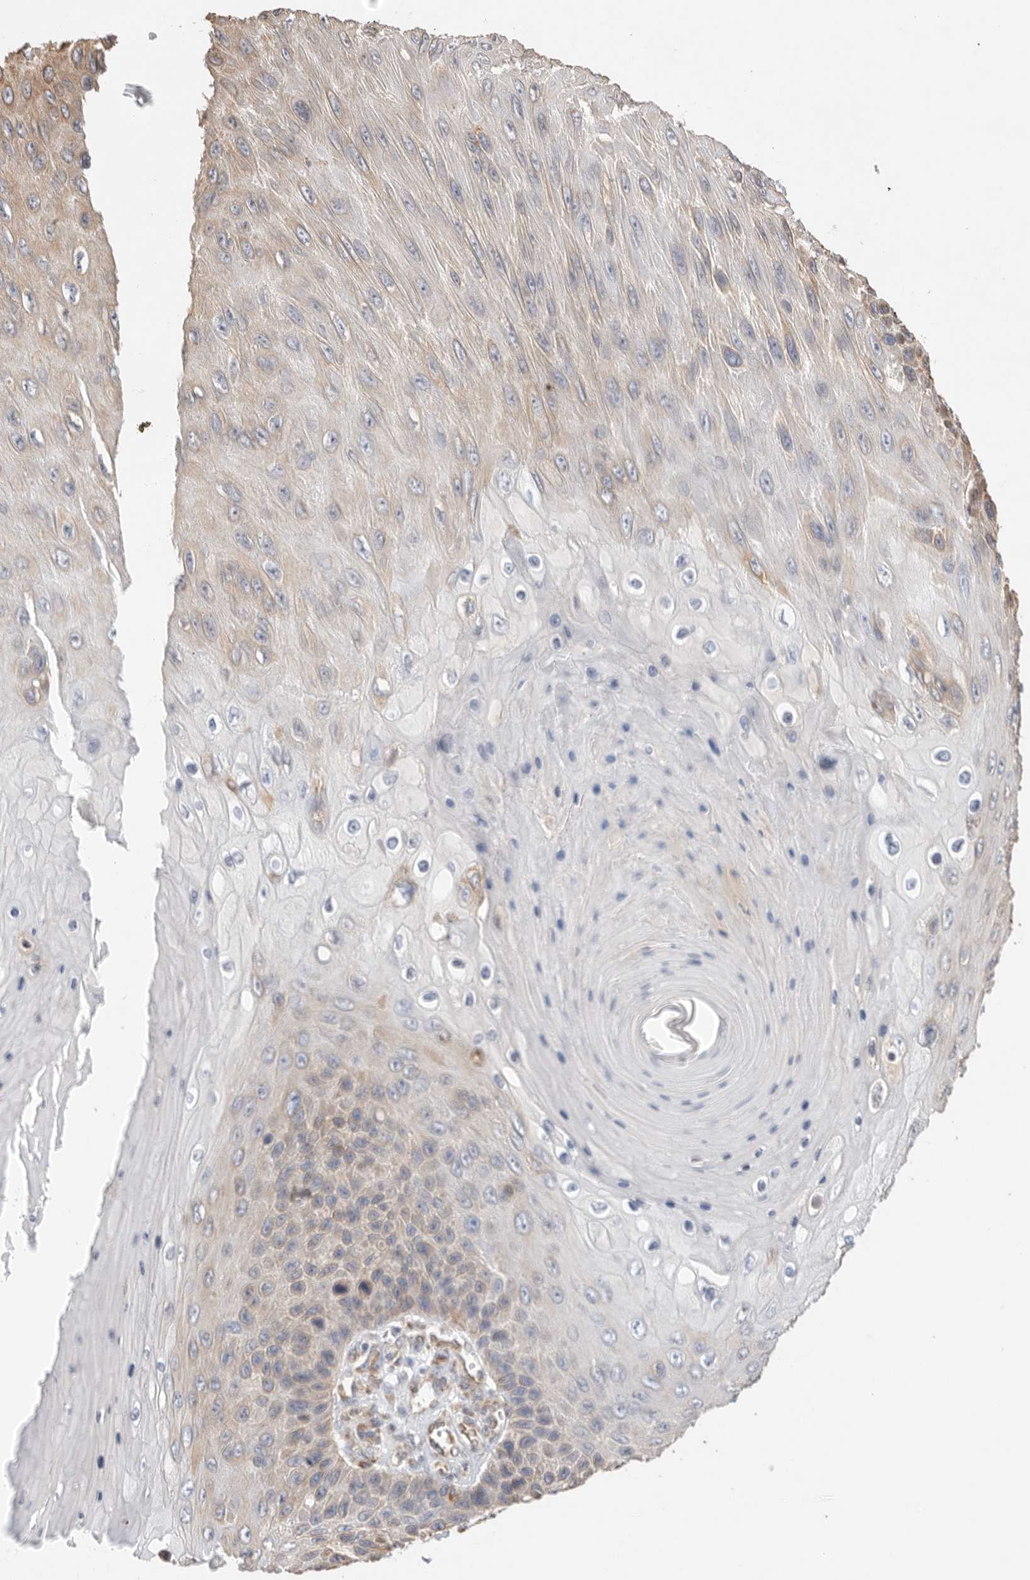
{"staining": {"intensity": "weak", "quantity": "25%-75%", "location": "cytoplasmic/membranous"}, "tissue": "skin cancer", "cell_type": "Tumor cells", "image_type": "cancer", "snomed": [{"axis": "morphology", "description": "Squamous cell carcinoma, NOS"}, {"axis": "topography", "description": "Skin"}], "caption": "Immunohistochemistry (IHC) (DAB (3,3'-diaminobenzidine)) staining of human skin squamous cell carcinoma exhibits weak cytoplasmic/membranous protein positivity in about 25%-75% of tumor cells.", "gene": "BLOC1S5", "patient": {"sex": "female", "age": 88}}